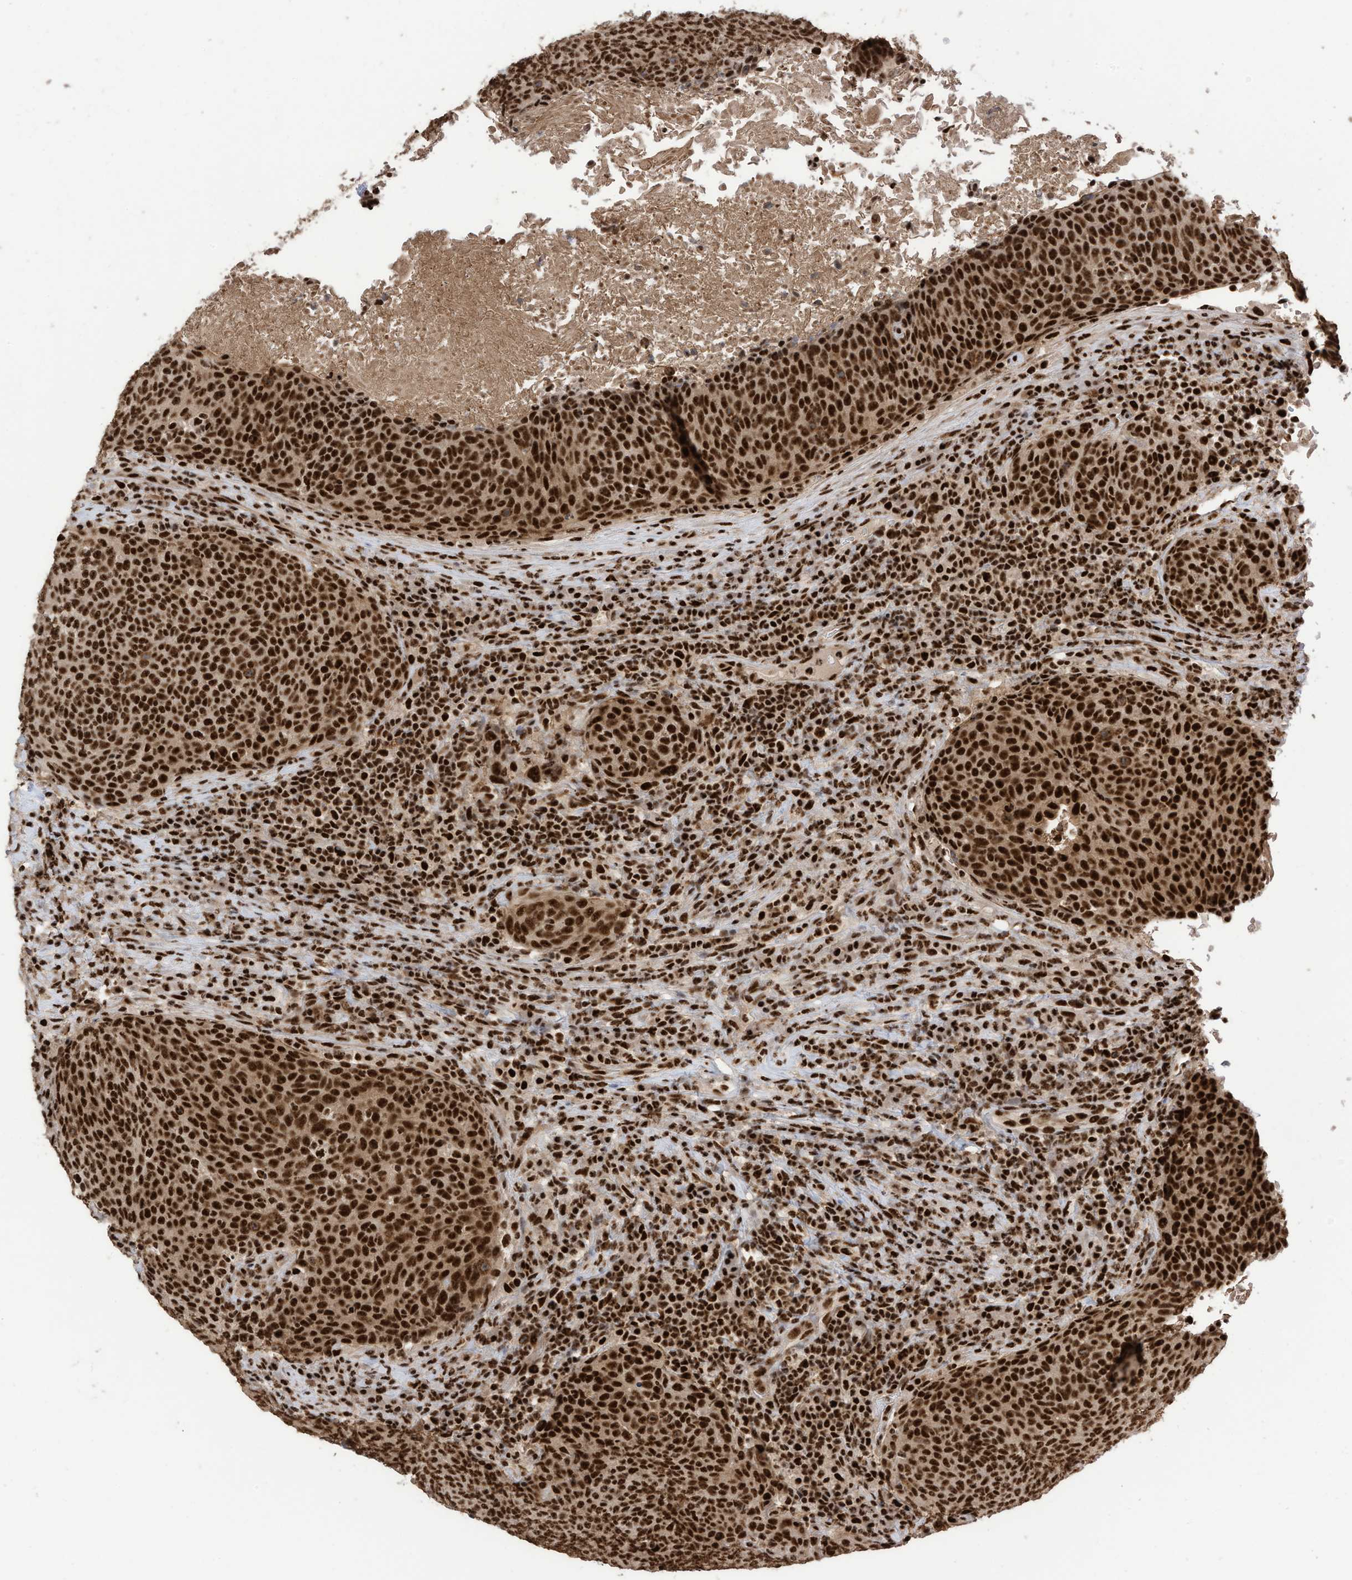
{"staining": {"intensity": "strong", "quantity": ">75%", "location": "nuclear"}, "tissue": "head and neck cancer", "cell_type": "Tumor cells", "image_type": "cancer", "snomed": [{"axis": "morphology", "description": "Squamous cell carcinoma, NOS"}, {"axis": "morphology", "description": "Squamous cell carcinoma, metastatic, NOS"}, {"axis": "topography", "description": "Lymph node"}, {"axis": "topography", "description": "Head-Neck"}], "caption": "IHC of metastatic squamous cell carcinoma (head and neck) exhibits high levels of strong nuclear staining in about >75% of tumor cells.", "gene": "SF3A3", "patient": {"sex": "male", "age": 62}}